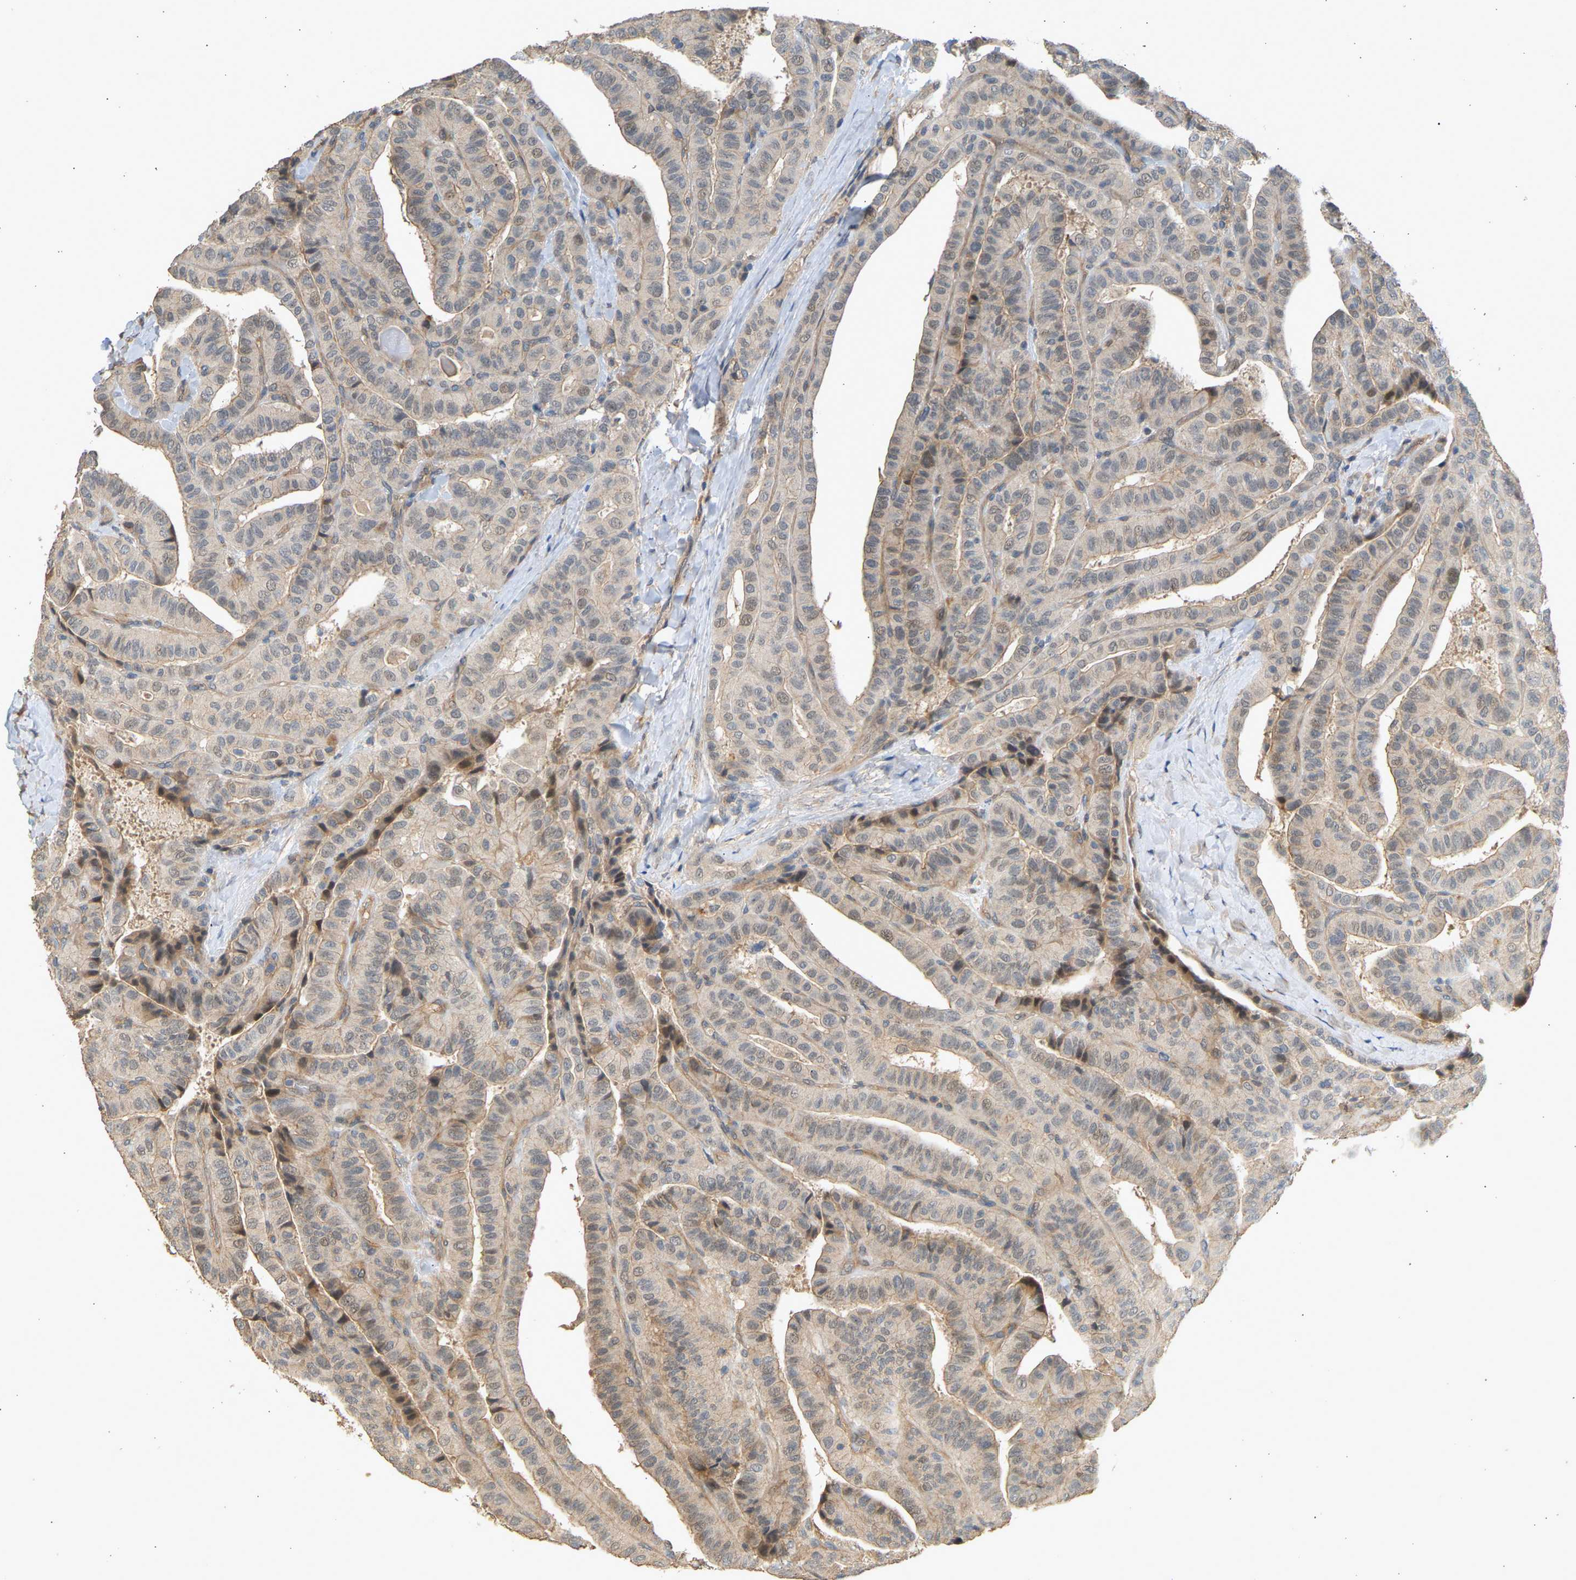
{"staining": {"intensity": "weak", "quantity": "25%-75%", "location": "cytoplasmic/membranous"}, "tissue": "thyroid cancer", "cell_type": "Tumor cells", "image_type": "cancer", "snomed": [{"axis": "morphology", "description": "Papillary adenocarcinoma, NOS"}, {"axis": "topography", "description": "Thyroid gland"}], "caption": "Immunohistochemistry (IHC) of thyroid cancer (papillary adenocarcinoma) exhibits low levels of weak cytoplasmic/membranous positivity in approximately 25%-75% of tumor cells.", "gene": "RGL1", "patient": {"sex": "male", "age": 77}}